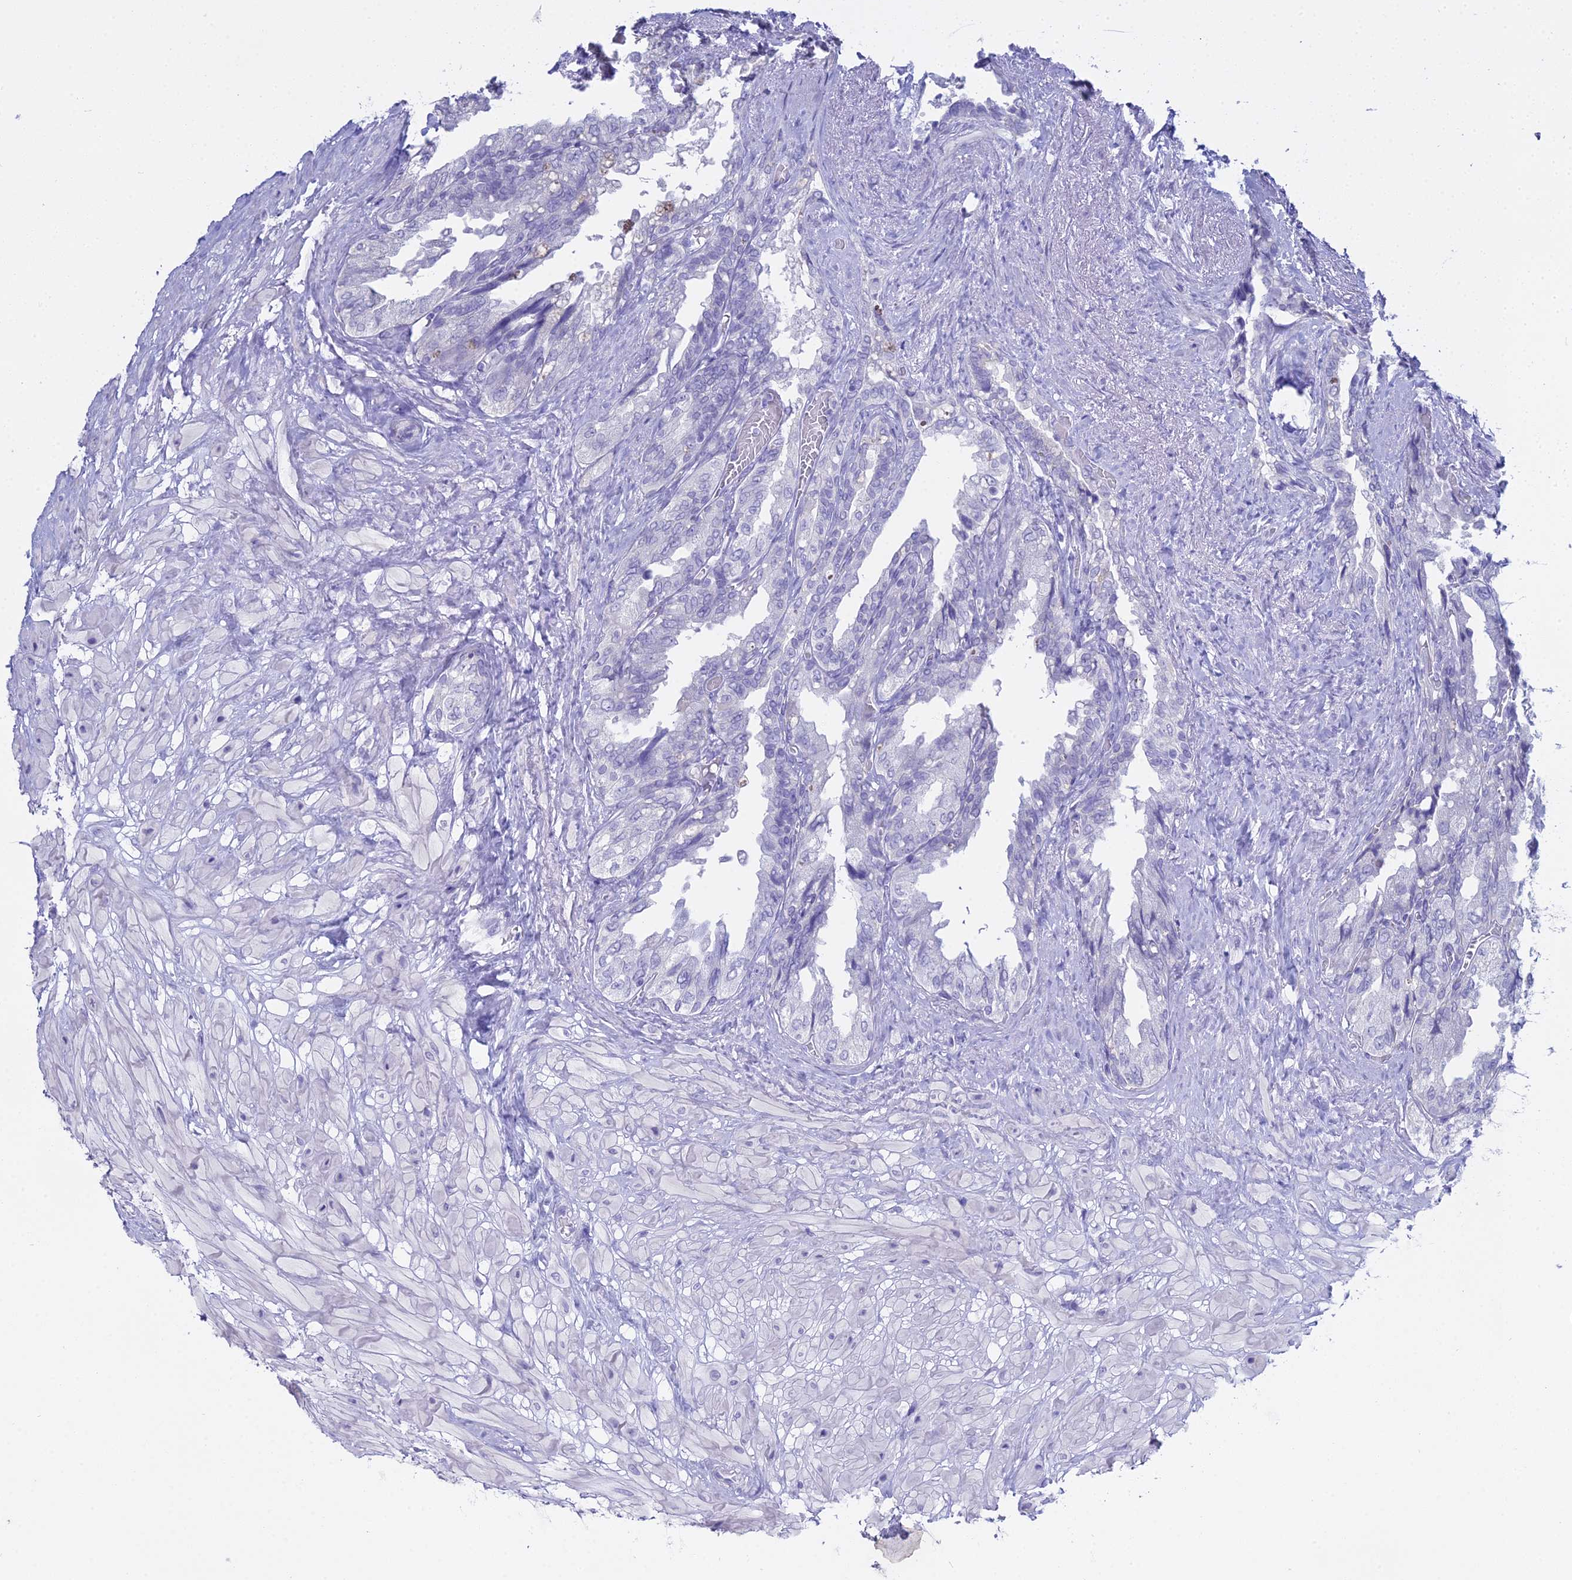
{"staining": {"intensity": "negative", "quantity": "none", "location": "none"}, "tissue": "seminal vesicle", "cell_type": "Glandular cells", "image_type": "normal", "snomed": [{"axis": "morphology", "description": "Normal tissue, NOS"}, {"axis": "topography", "description": "Seminal veicle"}, {"axis": "topography", "description": "Peripheral nerve tissue"}], "caption": "Seminal vesicle was stained to show a protein in brown. There is no significant staining in glandular cells. (Brightfield microscopy of DAB (3,3'-diaminobenzidine) IHC at high magnification).", "gene": "S100A7", "patient": {"sex": "male", "age": 60}}